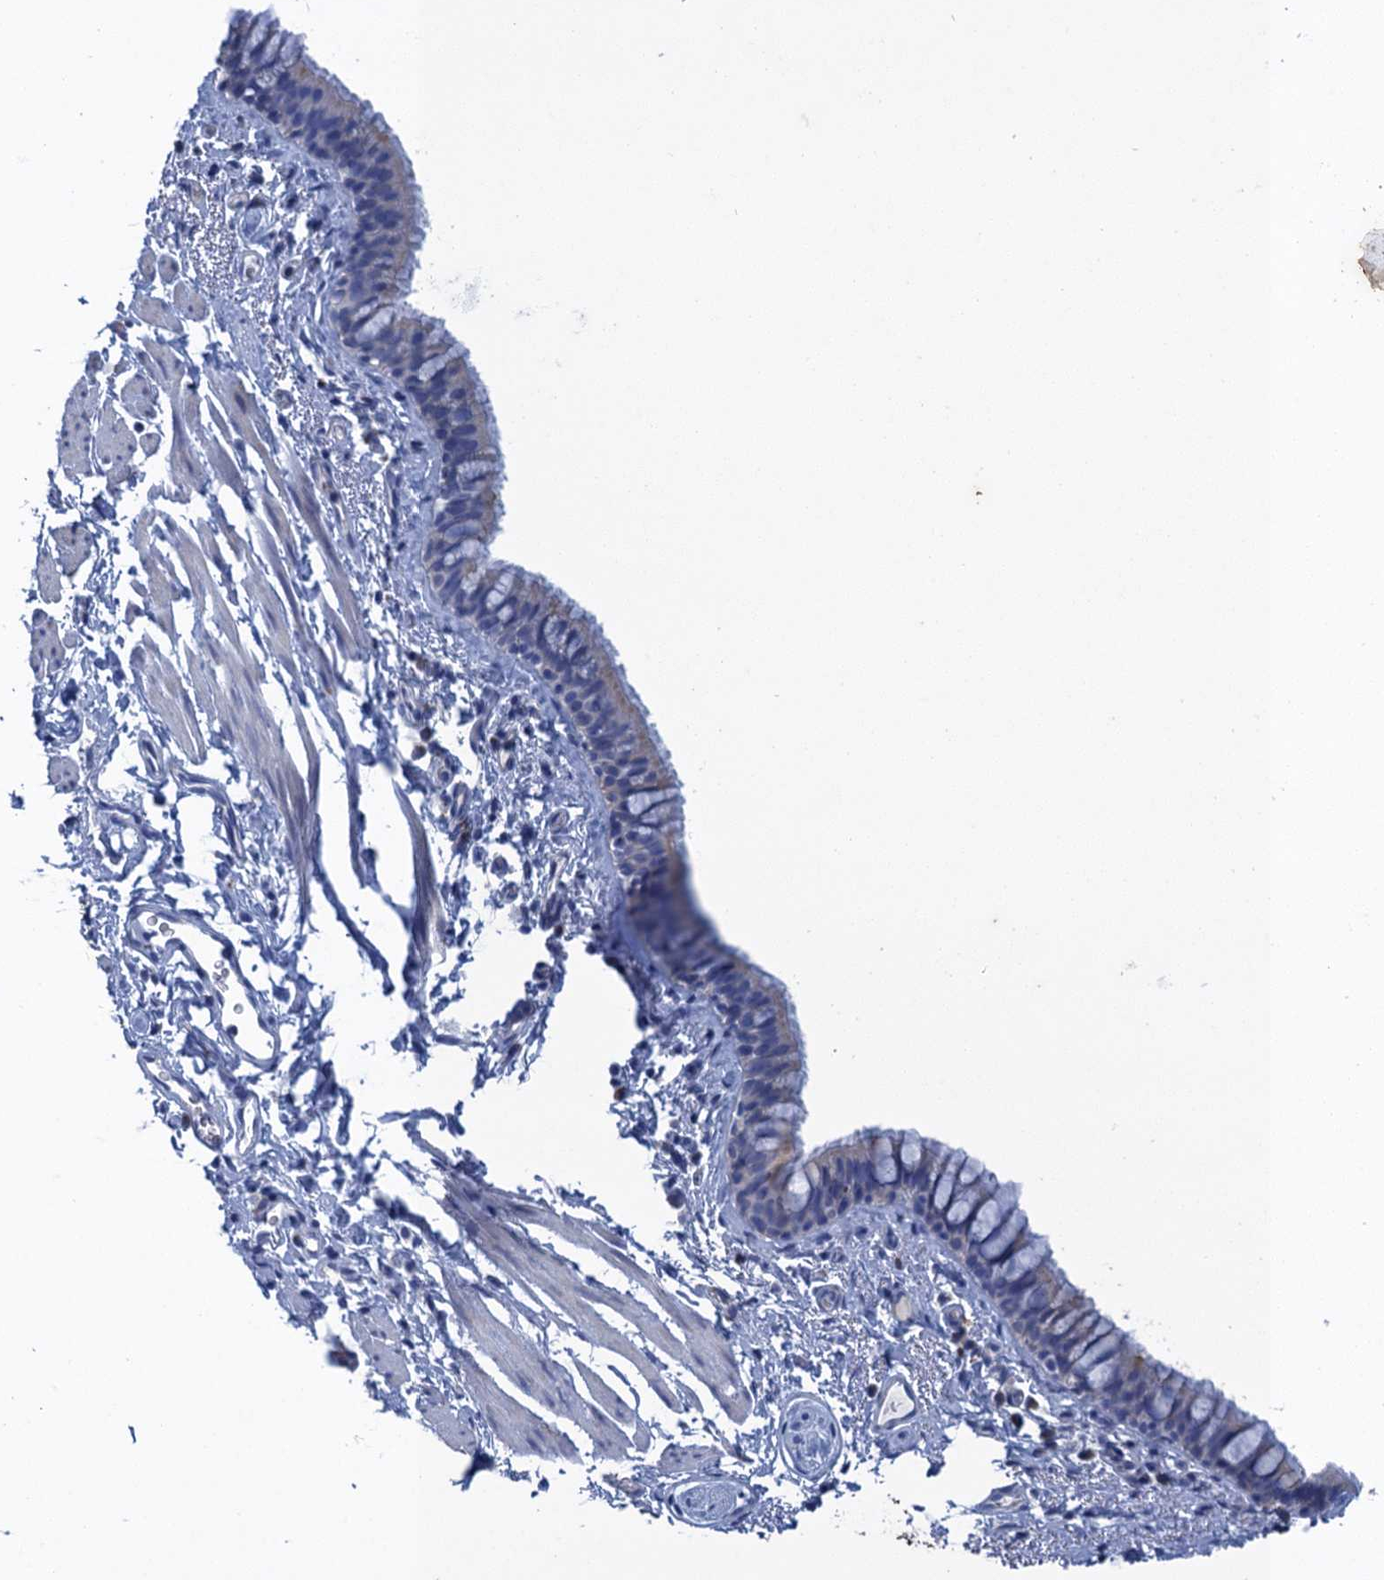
{"staining": {"intensity": "moderate", "quantity": "<25%", "location": "cytoplasmic/membranous"}, "tissue": "bronchus", "cell_type": "Respiratory epithelial cells", "image_type": "normal", "snomed": [{"axis": "morphology", "description": "Normal tissue, NOS"}, {"axis": "topography", "description": "Cartilage tissue"}, {"axis": "topography", "description": "Bronchus"}], "caption": "IHC photomicrograph of benign human bronchus stained for a protein (brown), which displays low levels of moderate cytoplasmic/membranous expression in approximately <25% of respiratory epithelial cells.", "gene": "SCEL", "patient": {"sex": "female", "age": 36}}